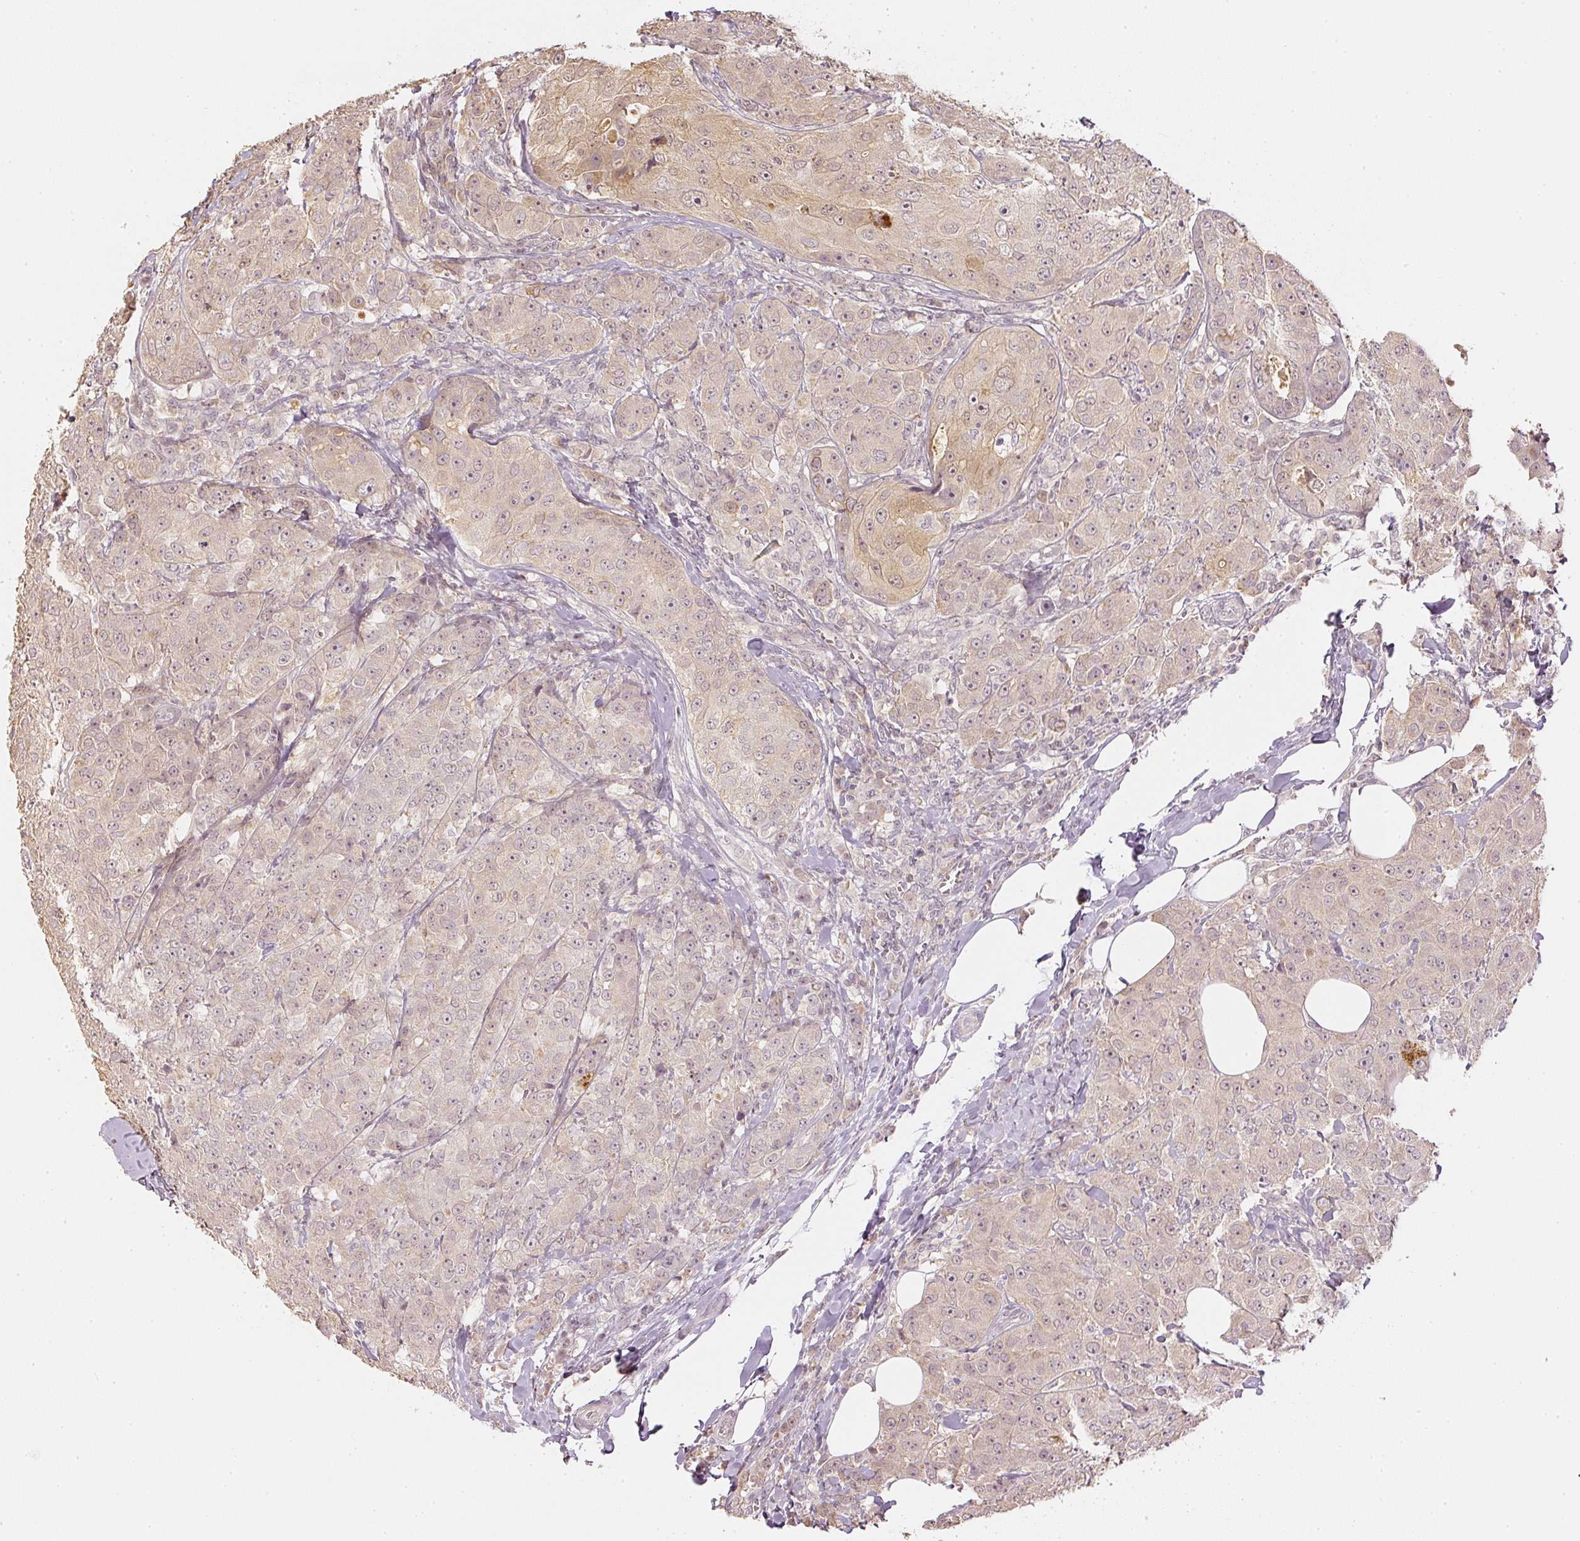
{"staining": {"intensity": "weak", "quantity": "25%-75%", "location": "cytoplasmic/membranous,nuclear"}, "tissue": "breast cancer", "cell_type": "Tumor cells", "image_type": "cancer", "snomed": [{"axis": "morphology", "description": "Duct carcinoma"}, {"axis": "topography", "description": "Breast"}], "caption": "This is an image of immunohistochemistry staining of breast cancer (invasive ductal carcinoma), which shows weak expression in the cytoplasmic/membranous and nuclear of tumor cells.", "gene": "GZMA", "patient": {"sex": "female", "age": 43}}